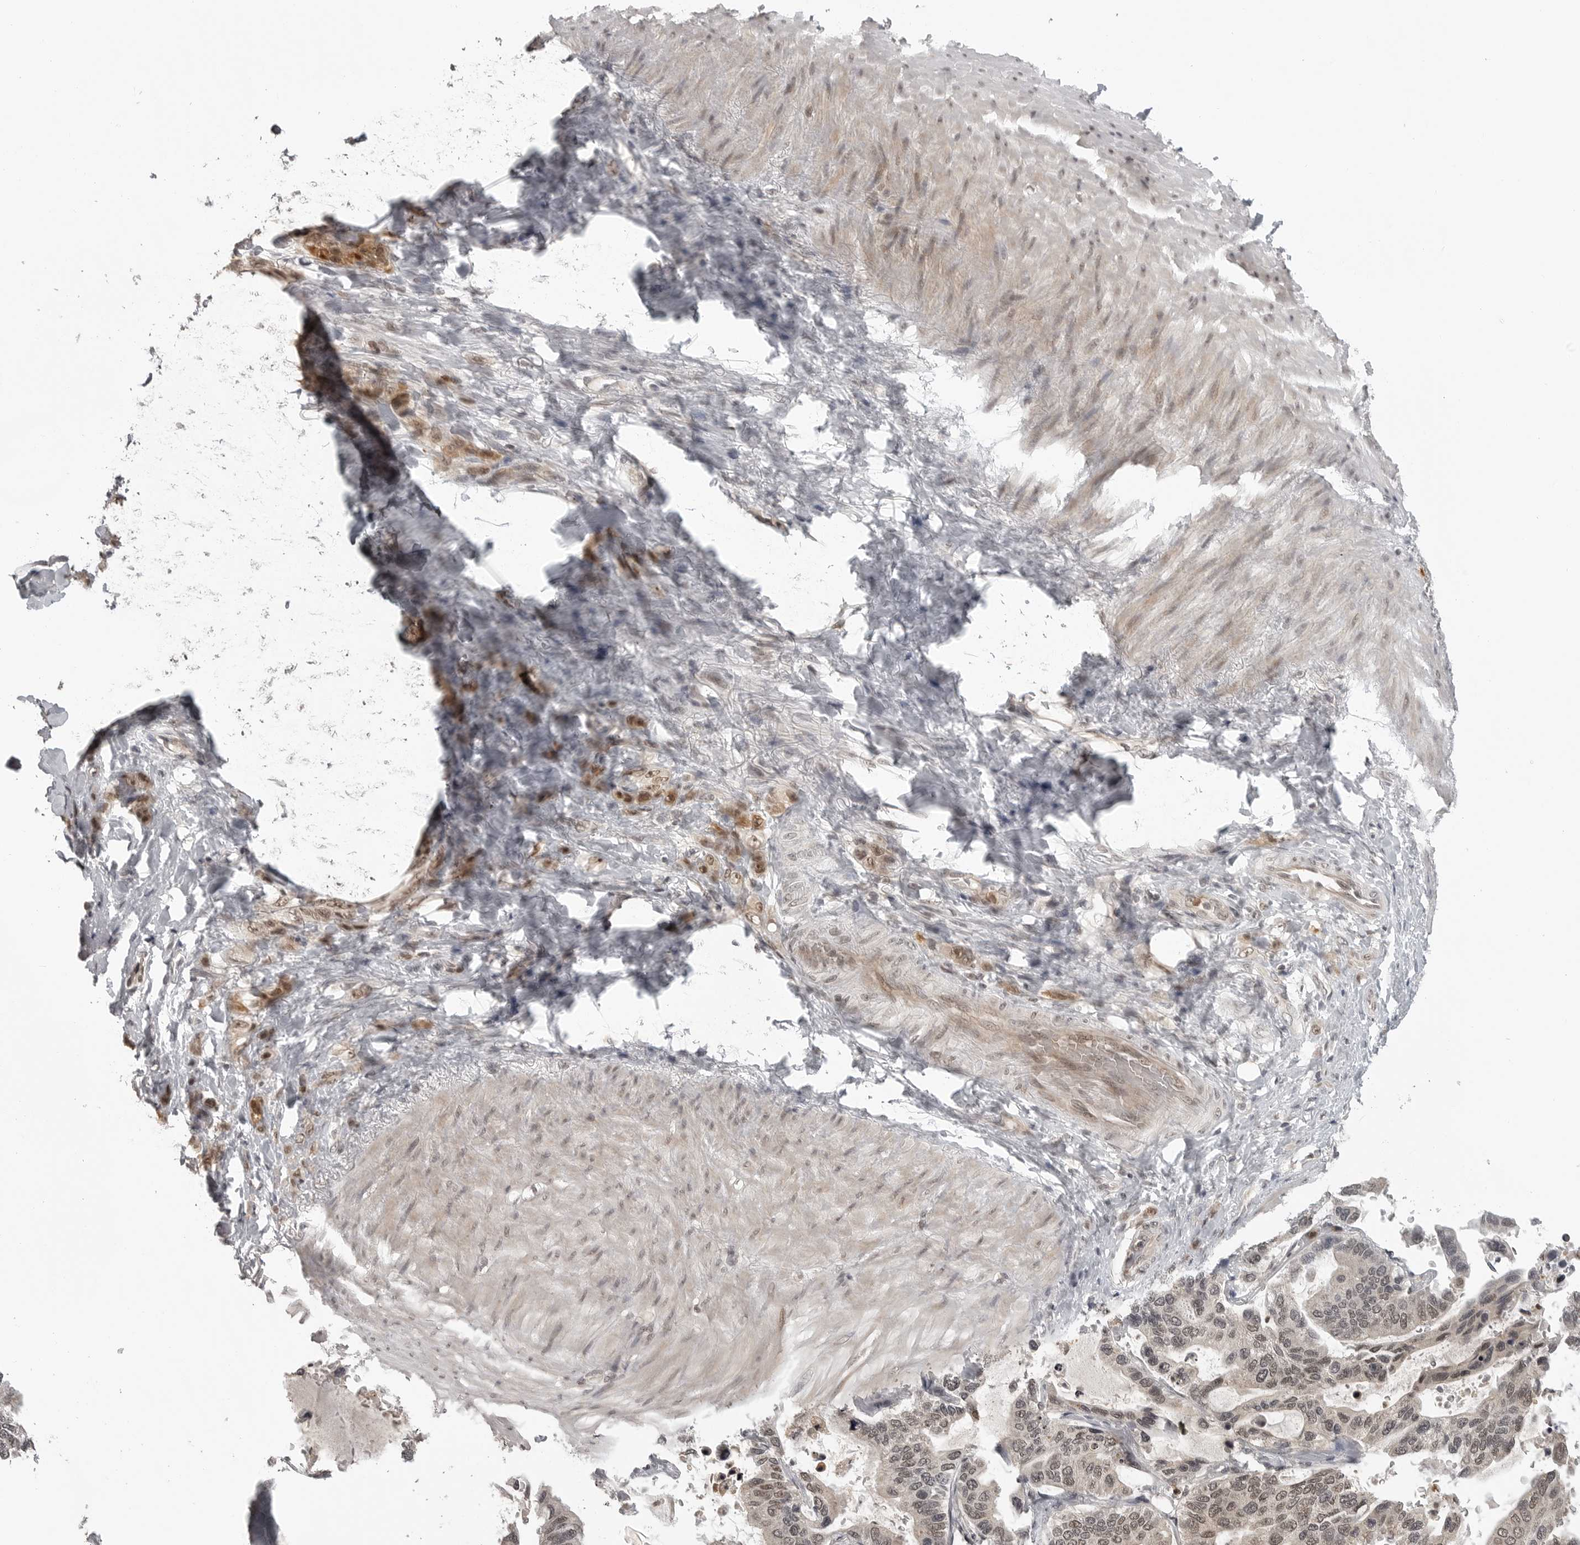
{"staining": {"intensity": "moderate", "quantity": "25%-75%", "location": "cytoplasmic/membranous,nuclear"}, "tissue": "stomach cancer", "cell_type": "Tumor cells", "image_type": "cancer", "snomed": [{"axis": "morphology", "description": "Normal tissue, NOS"}, {"axis": "morphology", "description": "Adenocarcinoma, NOS"}, {"axis": "topography", "description": "Stomach"}], "caption": "Tumor cells reveal moderate cytoplasmic/membranous and nuclear positivity in about 25%-75% of cells in stomach cancer.", "gene": "PEG3", "patient": {"sex": "male", "age": 82}}